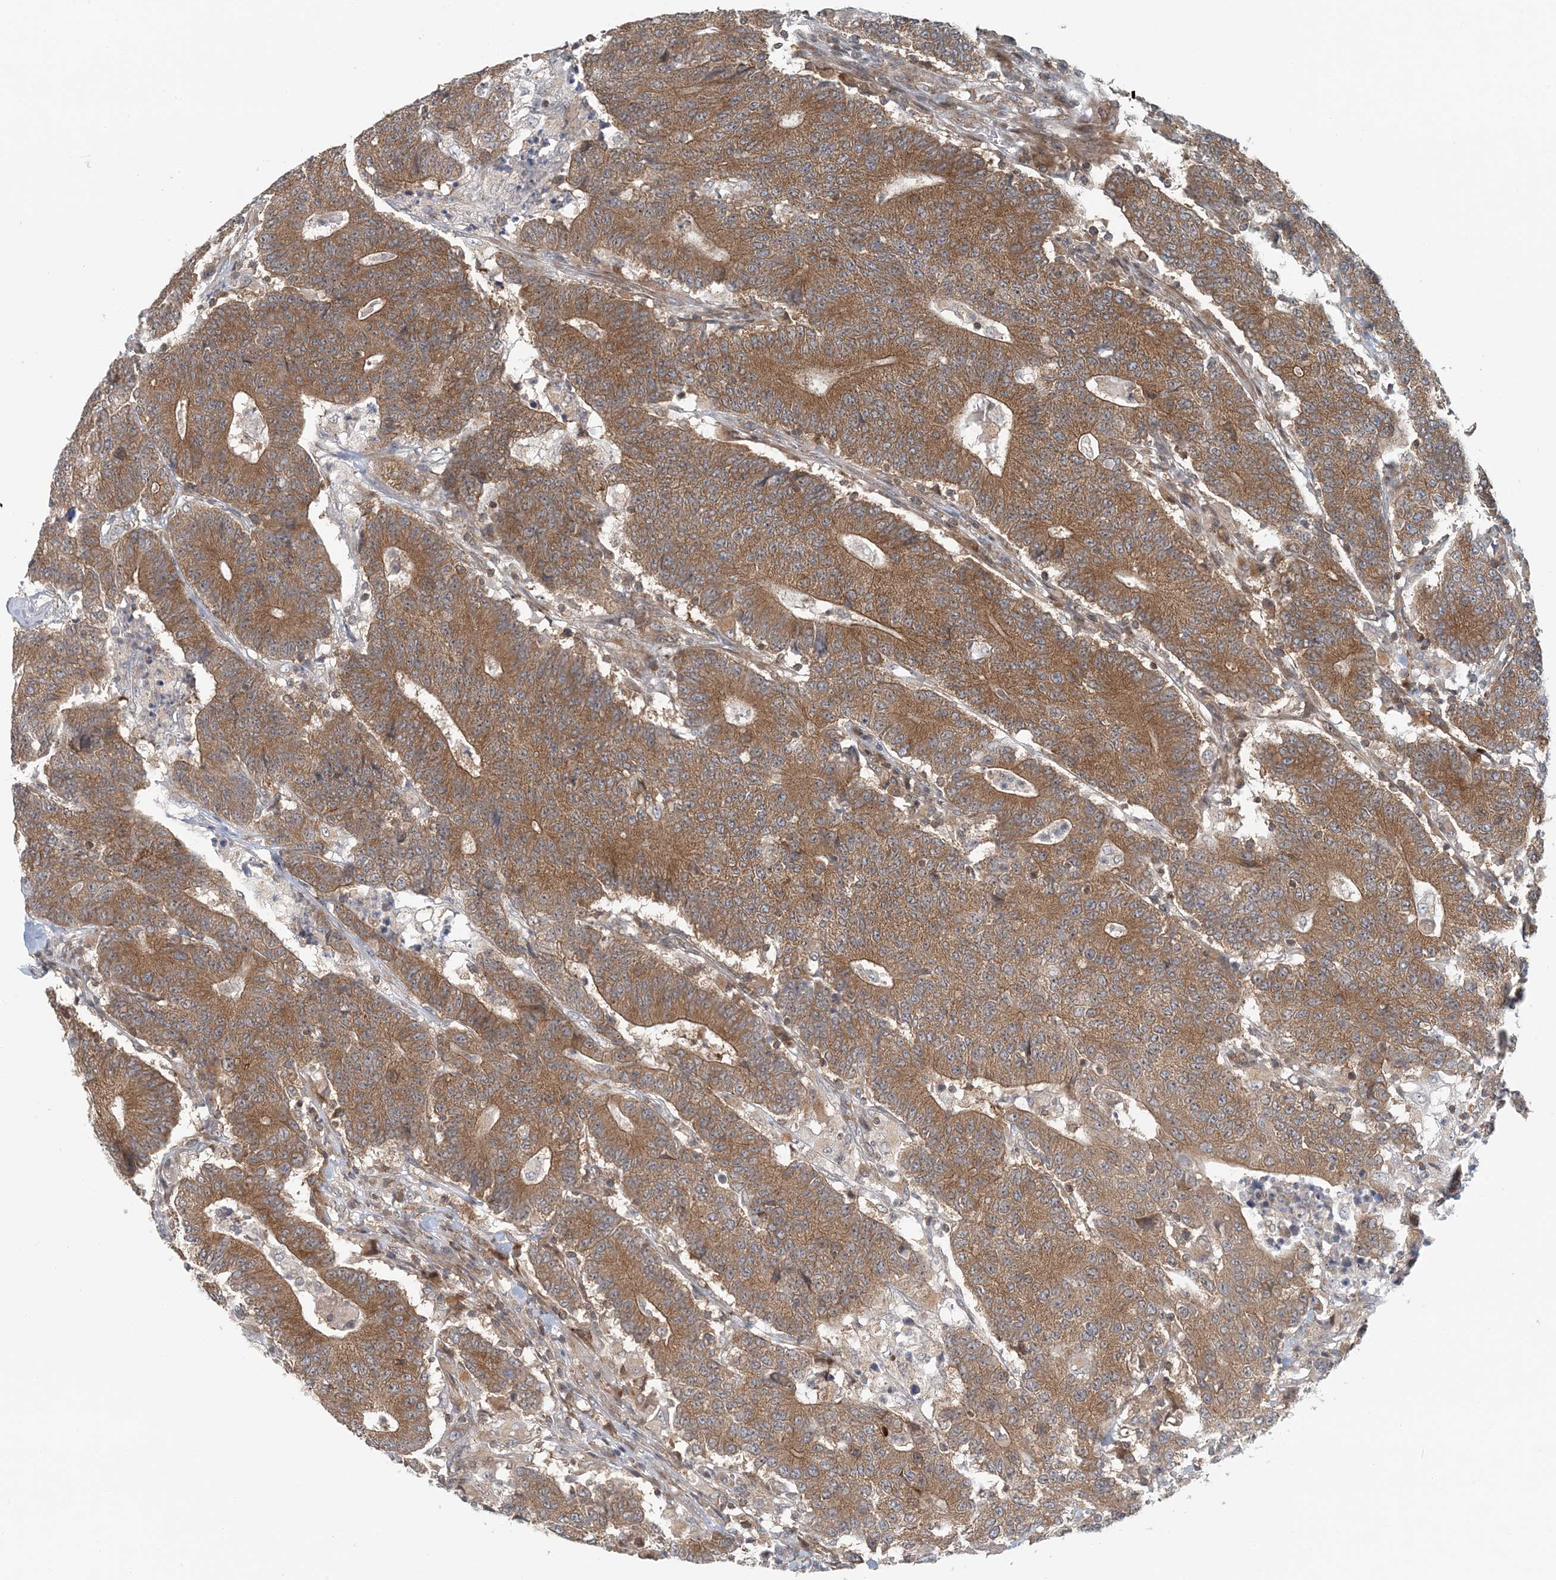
{"staining": {"intensity": "moderate", "quantity": ">75%", "location": "cytoplasmic/membranous"}, "tissue": "colorectal cancer", "cell_type": "Tumor cells", "image_type": "cancer", "snomed": [{"axis": "morphology", "description": "Normal tissue, NOS"}, {"axis": "morphology", "description": "Adenocarcinoma, NOS"}, {"axis": "topography", "description": "Colon"}], "caption": "Immunohistochemistry of adenocarcinoma (colorectal) displays medium levels of moderate cytoplasmic/membranous positivity in approximately >75% of tumor cells.", "gene": "ATP13A2", "patient": {"sex": "female", "age": 75}}